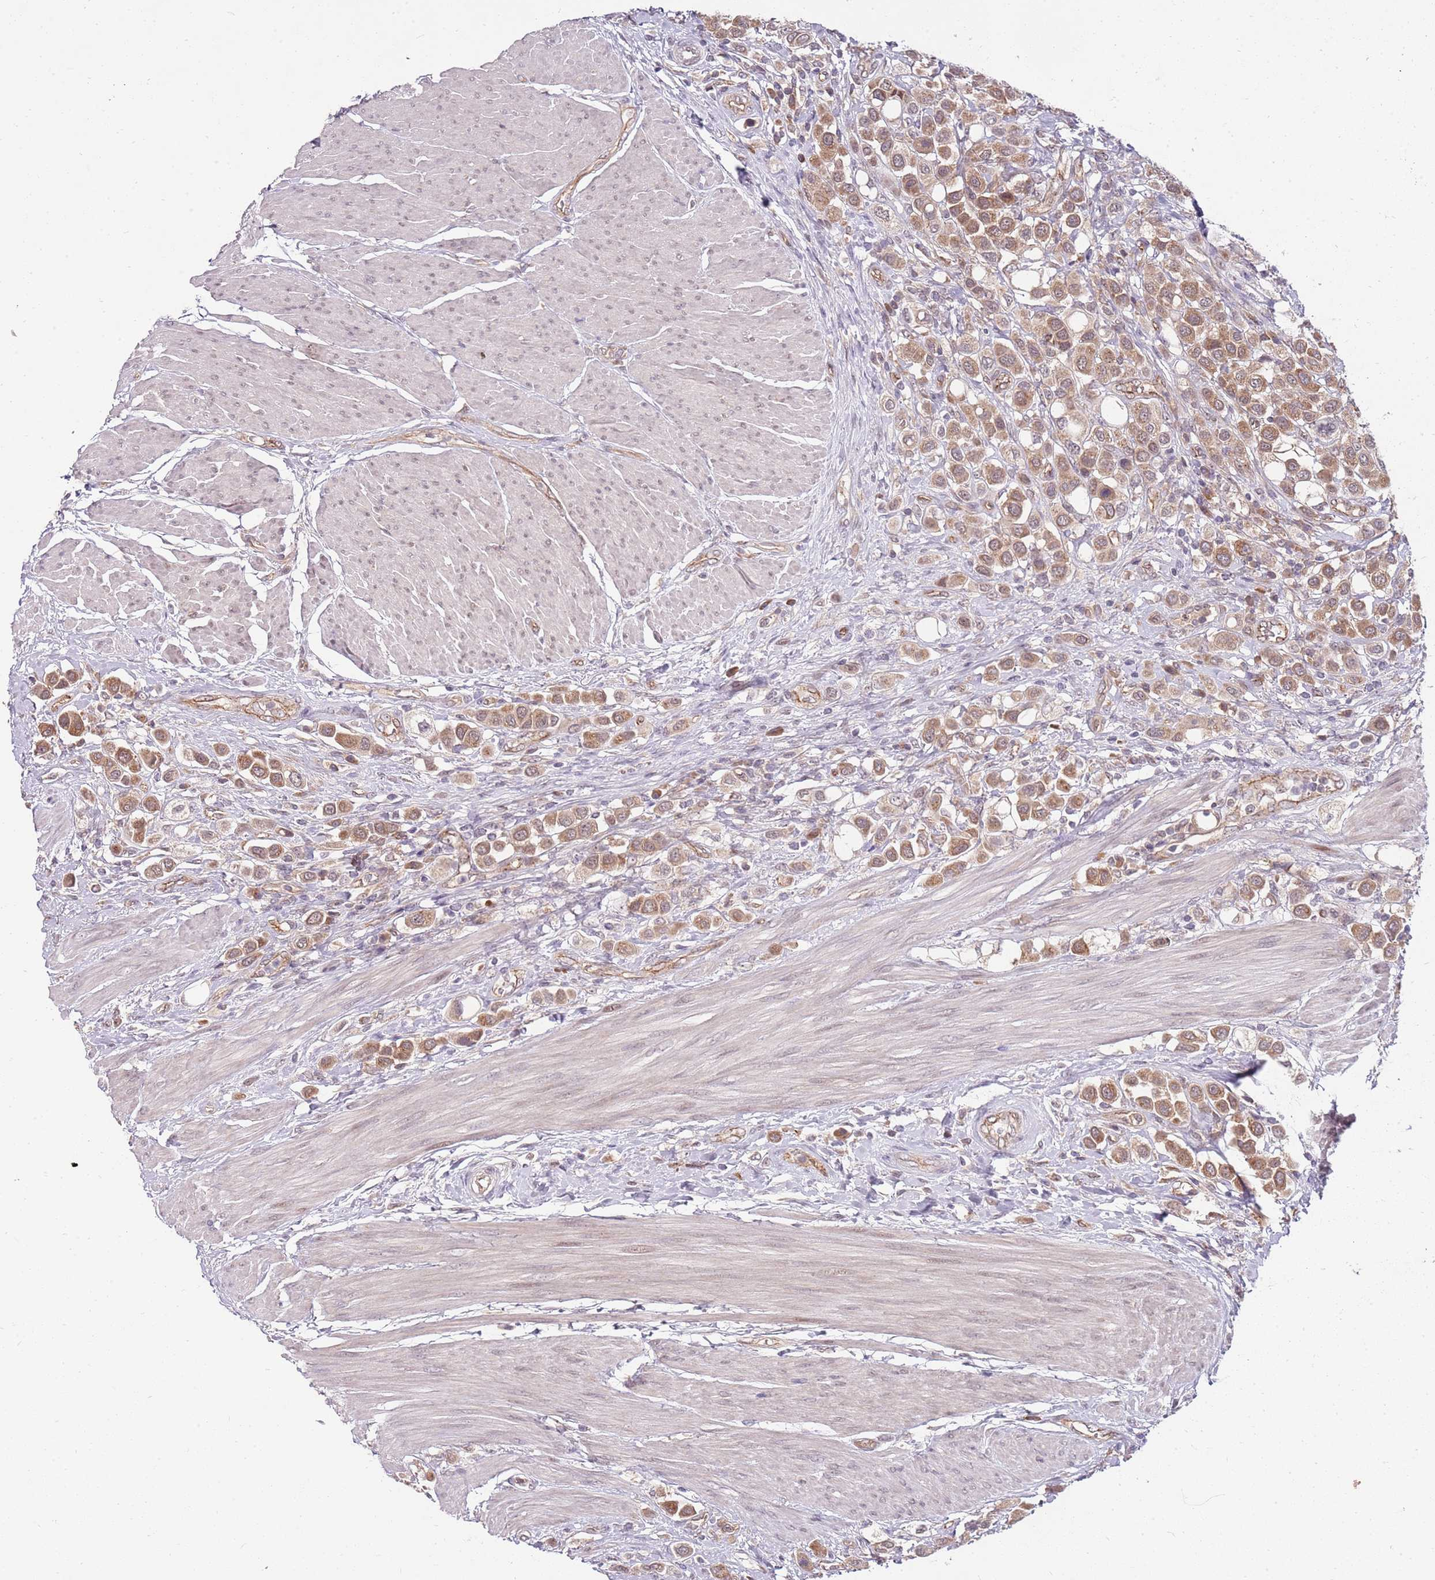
{"staining": {"intensity": "moderate", "quantity": ">75%", "location": "cytoplasmic/membranous"}, "tissue": "urothelial cancer", "cell_type": "Tumor cells", "image_type": "cancer", "snomed": [{"axis": "morphology", "description": "Urothelial carcinoma, High grade"}, {"axis": "topography", "description": "Urinary bladder"}], "caption": "Urothelial cancer tissue reveals moderate cytoplasmic/membranous staining in about >75% of tumor cells, visualized by immunohistochemistry. Nuclei are stained in blue.", "gene": "FBXL22", "patient": {"sex": "male", "age": 50}}